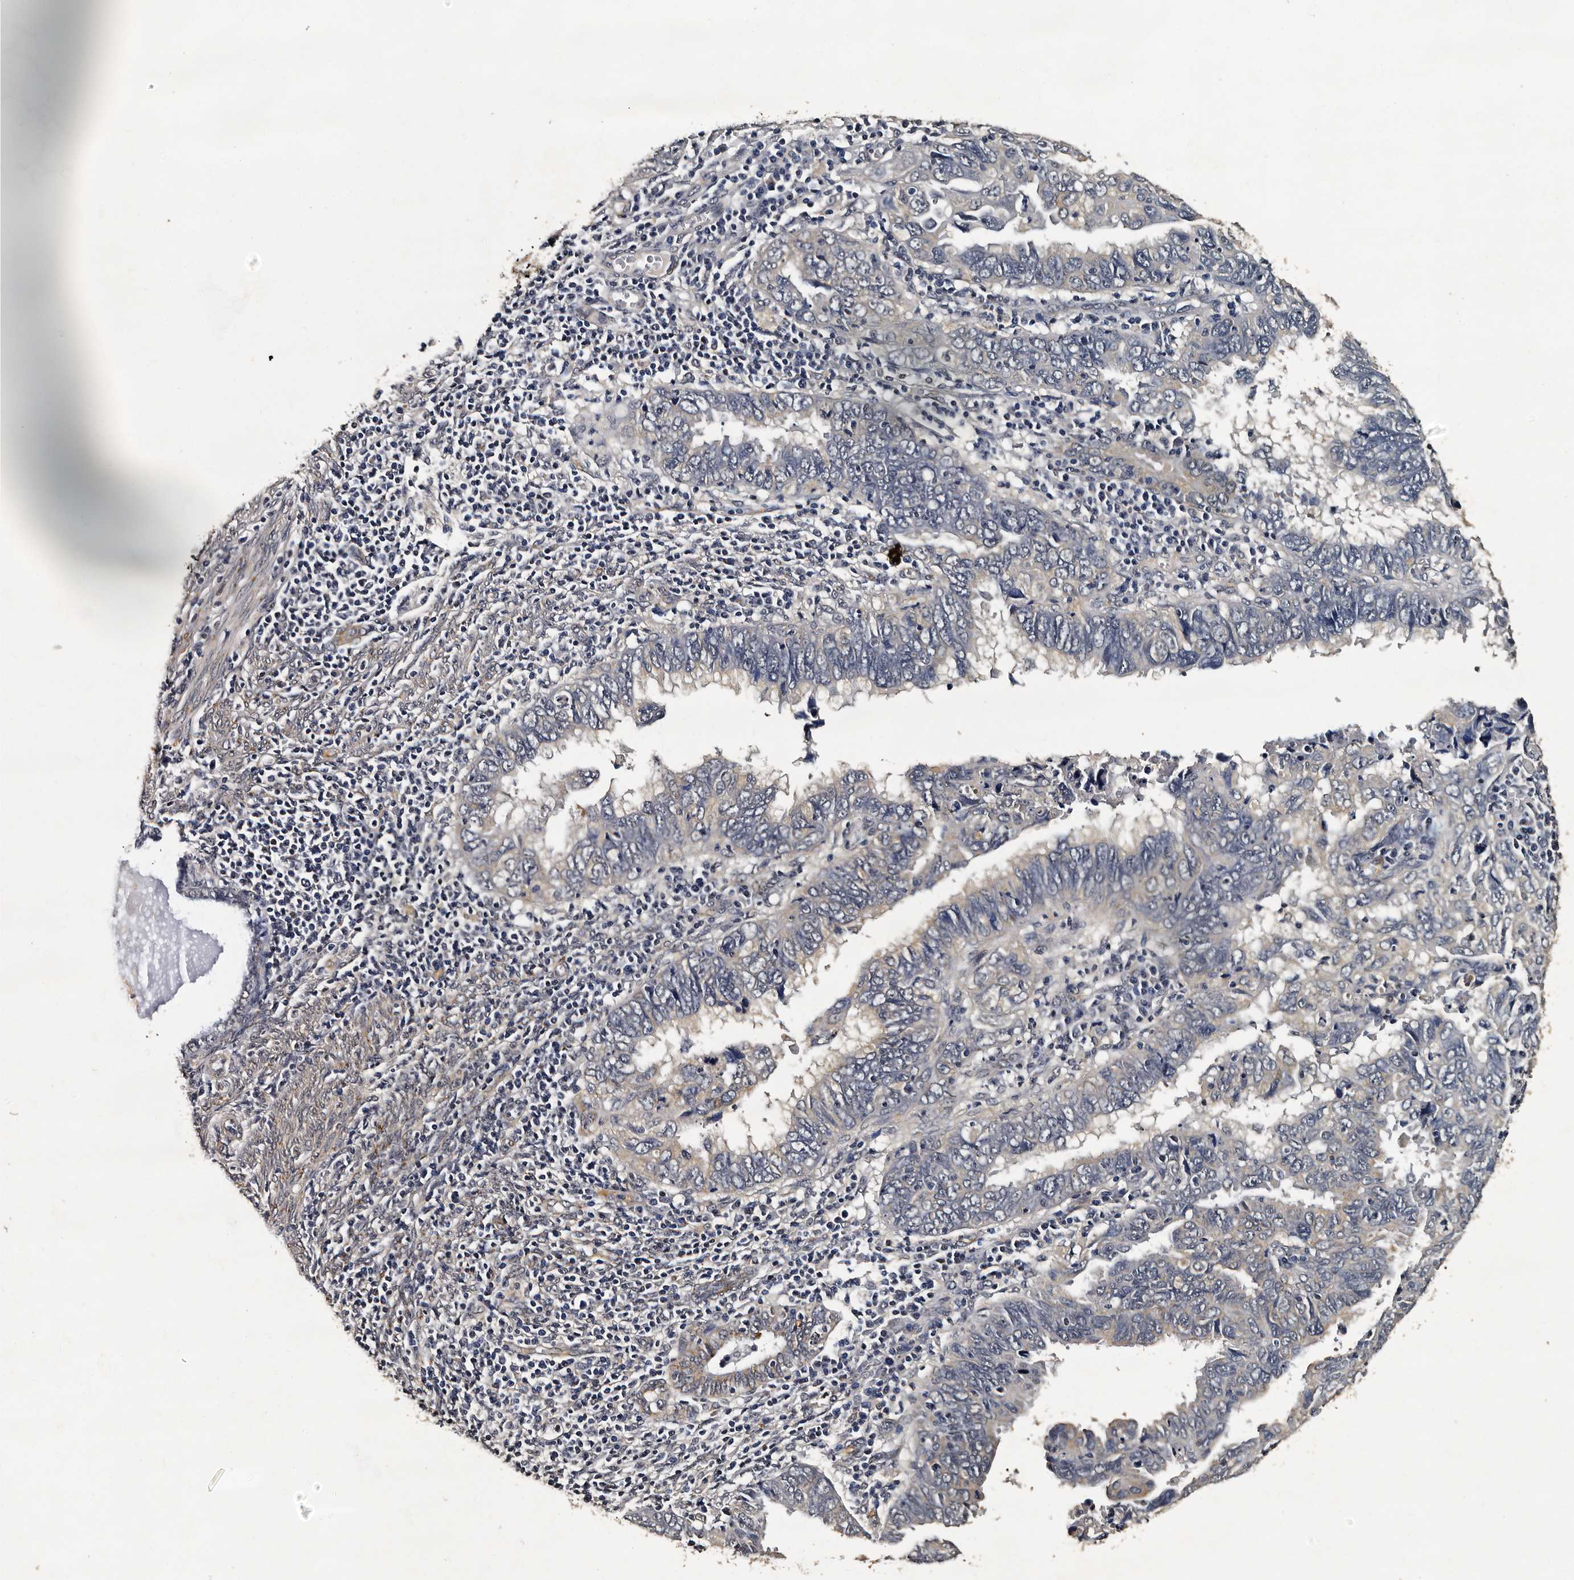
{"staining": {"intensity": "weak", "quantity": "<25%", "location": "cytoplasmic/membranous"}, "tissue": "endometrial cancer", "cell_type": "Tumor cells", "image_type": "cancer", "snomed": [{"axis": "morphology", "description": "Adenocarcinoma, NOS"}, {"axis": "topography", "description": "Uterus"}], "caption": "IHC micrograph of human endometrial adenocarcinoma stained for a protein (brown), which shows no staining in tumor cells. (DAB immunohistochemistry, high magnification).", "gene": "CPNE3", "patient": {"sex": "female", "age": 77}}